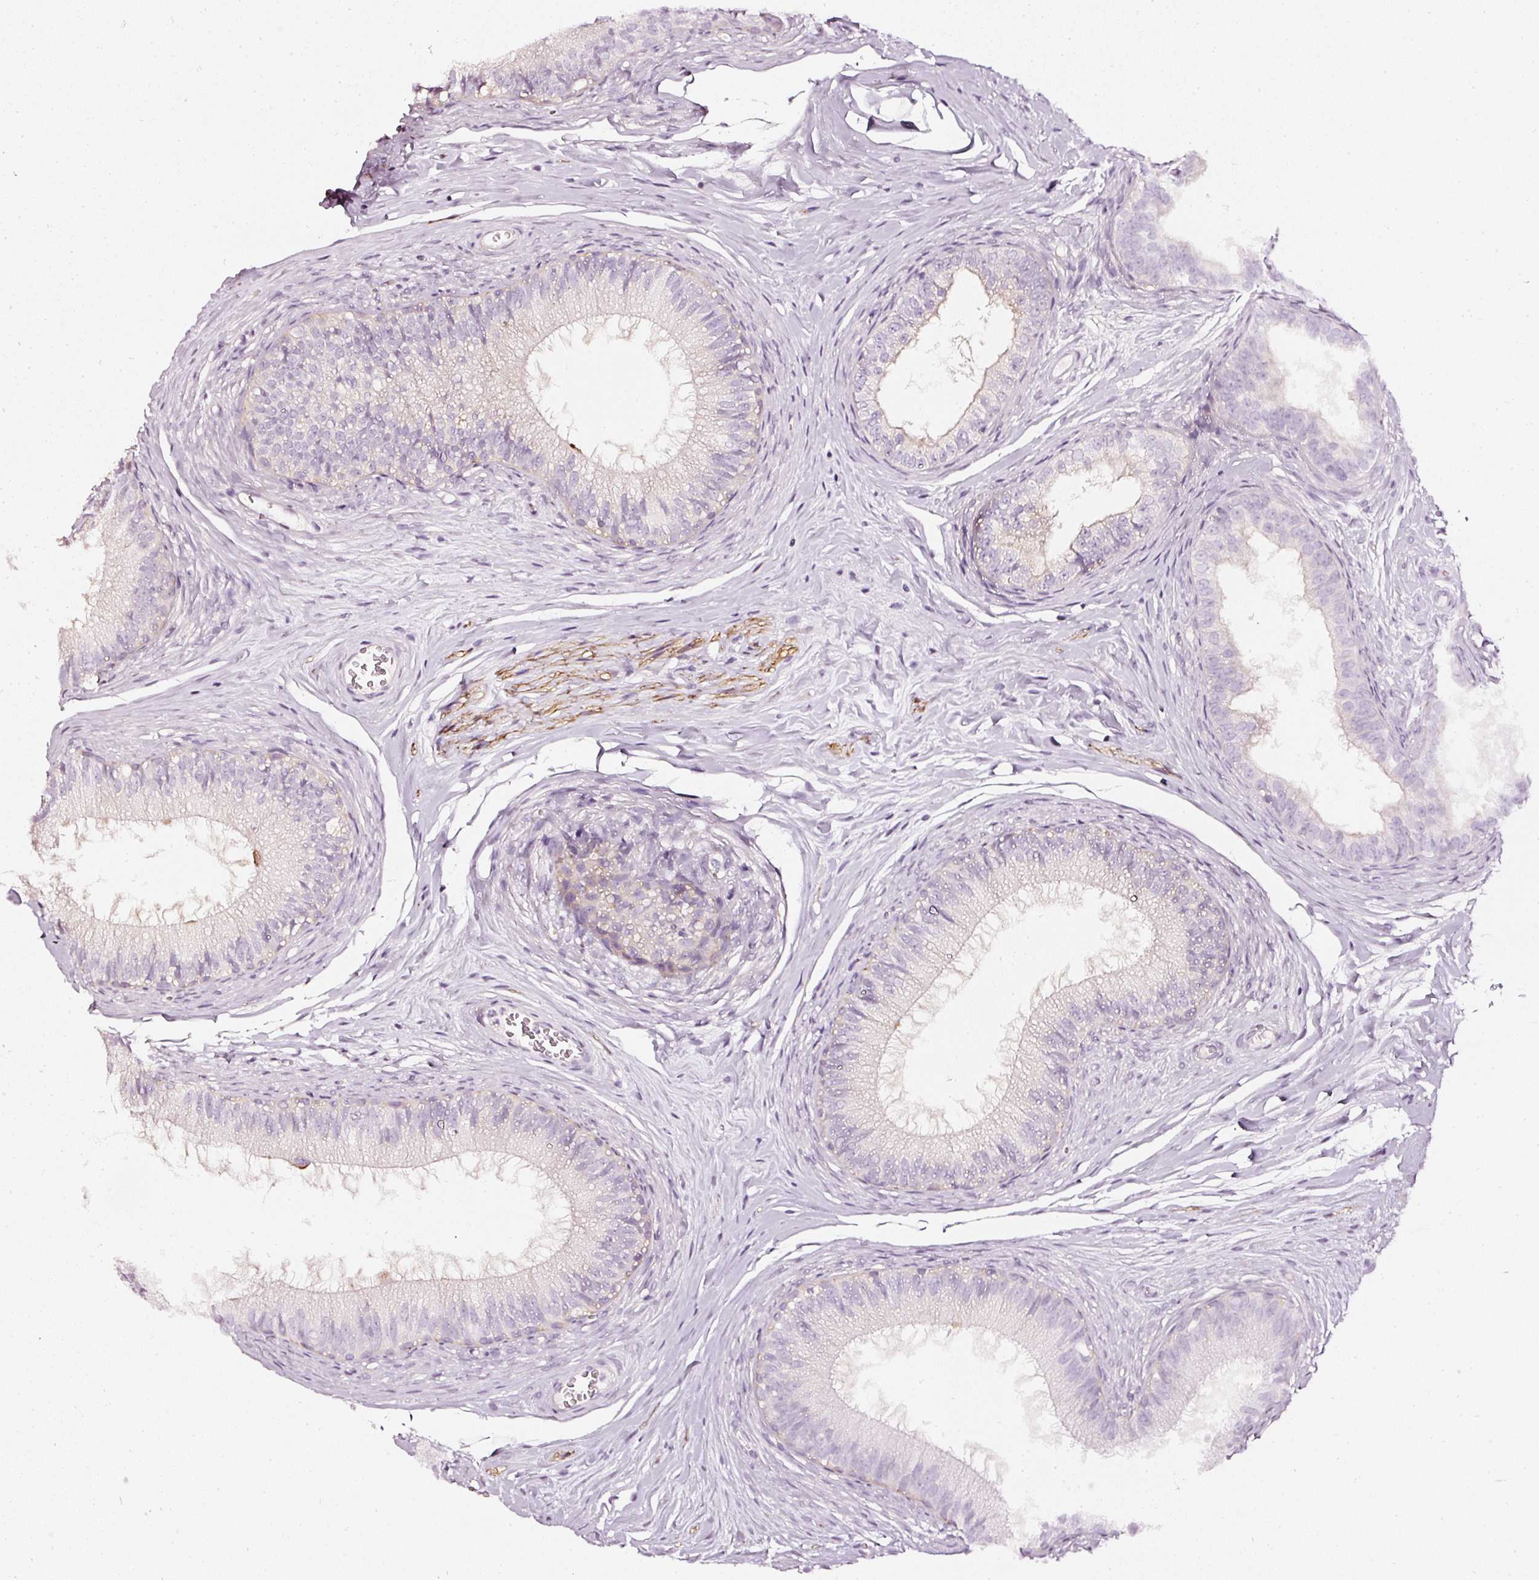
{"staining": {"intensity": "moderate", "quantity": "<25%", "location": "cytoplasmic/membranous"}, "tissue": "epididymis", "cell_type": "Glandular cells", "image_type": "normal", "snomed": [{"axis": "morphology", "description": "Normal tissue, NOS"}, {"axis": "topography", "description": "Epididymis"}], "caption": "This is an image of IHC staining of benign epididymis, which shows moderate expression in the cytoplasmic/membranous of glandular cells.", "gene": "CNP", "patient": {"sex": "male", "age": 25}}